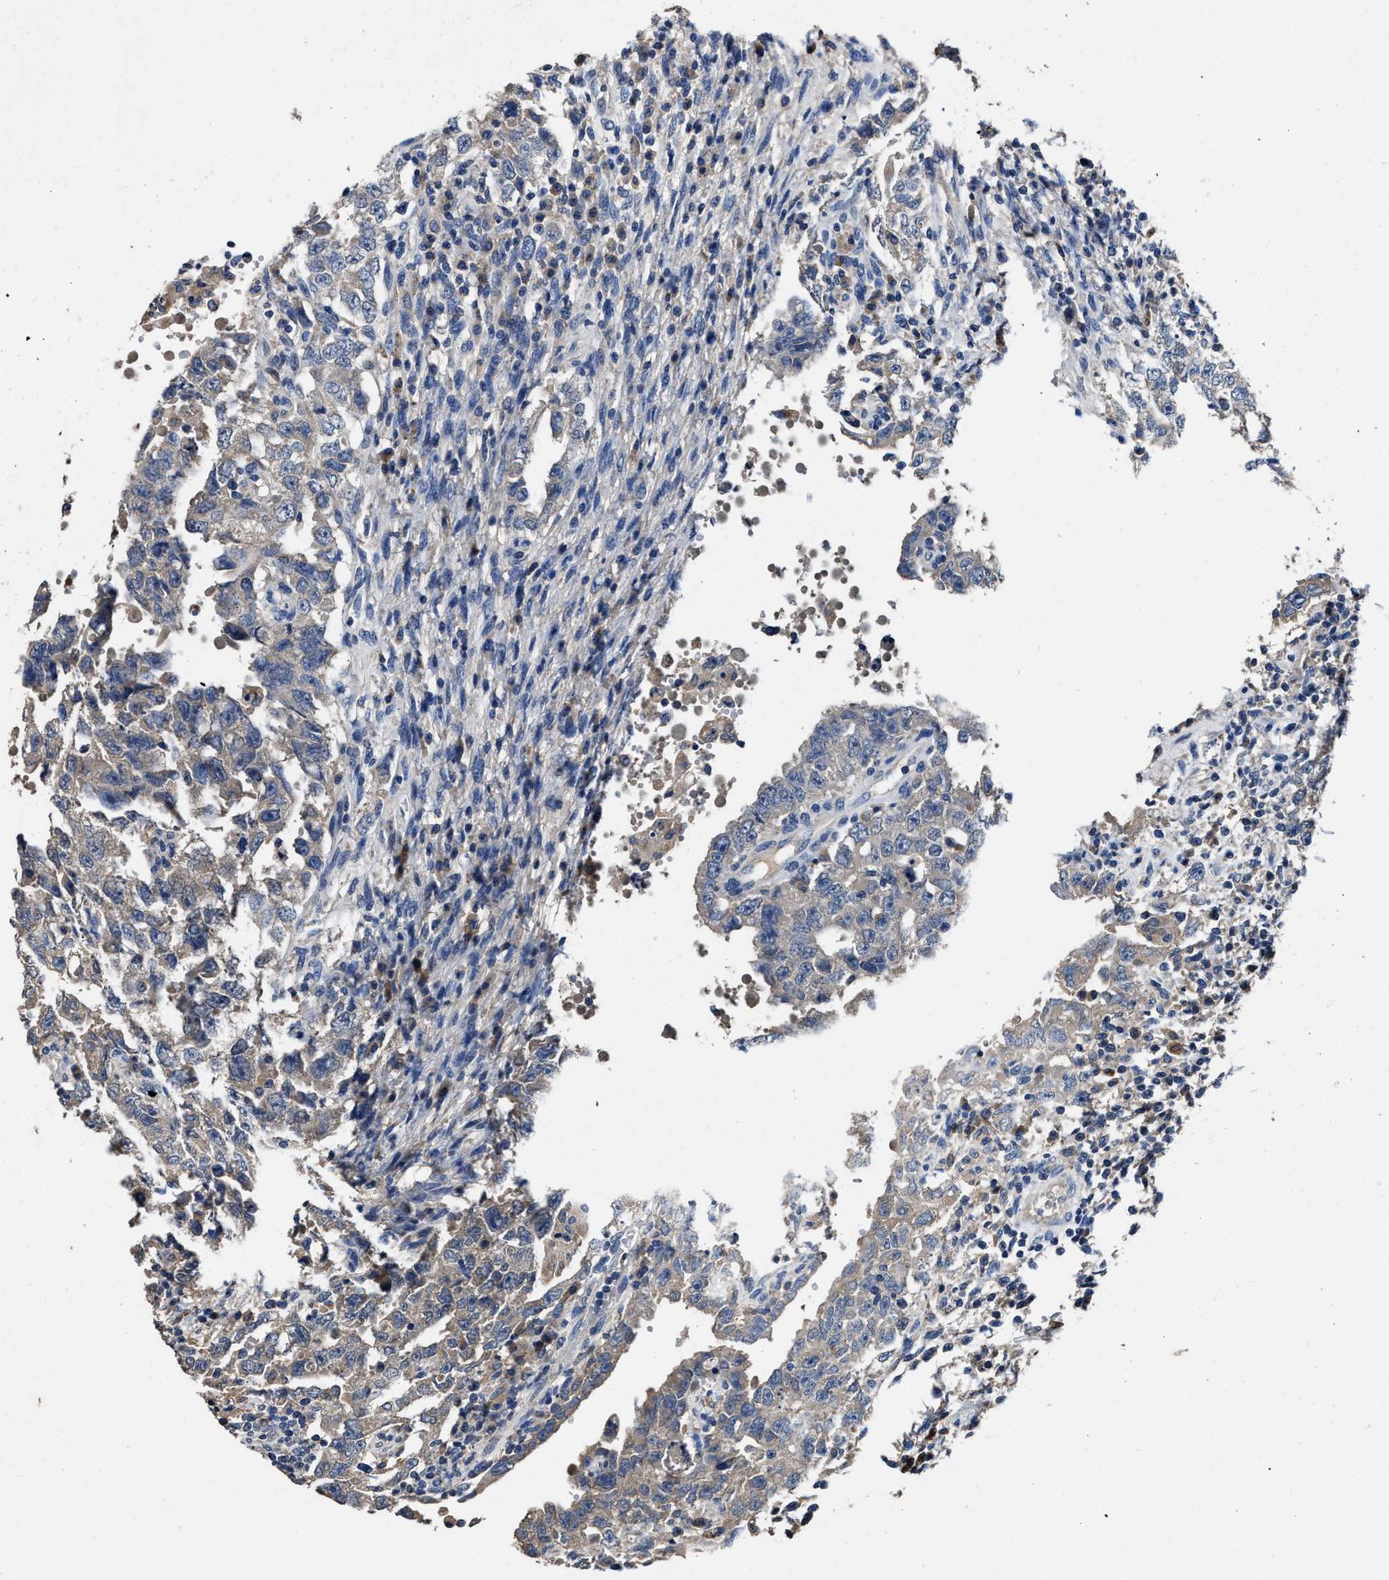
{"staining": {"intensity": "negative", "quantity": "none", "location": "none"}, "tissue": "testis cancer", "cell_type": "Tumor cells", "image_type": "cancer", "snomed": [{"axis": "morphology", "description": "Carcinoma, Embryonal, NOS"}, {"axis": "topography", "description": "Testis"}], "caption": "Tumor cells show no significant protein staining in embryonal carcinoma (testis).", "gene": "UBR4", "patient": {"sex": "male", "age": 26}}